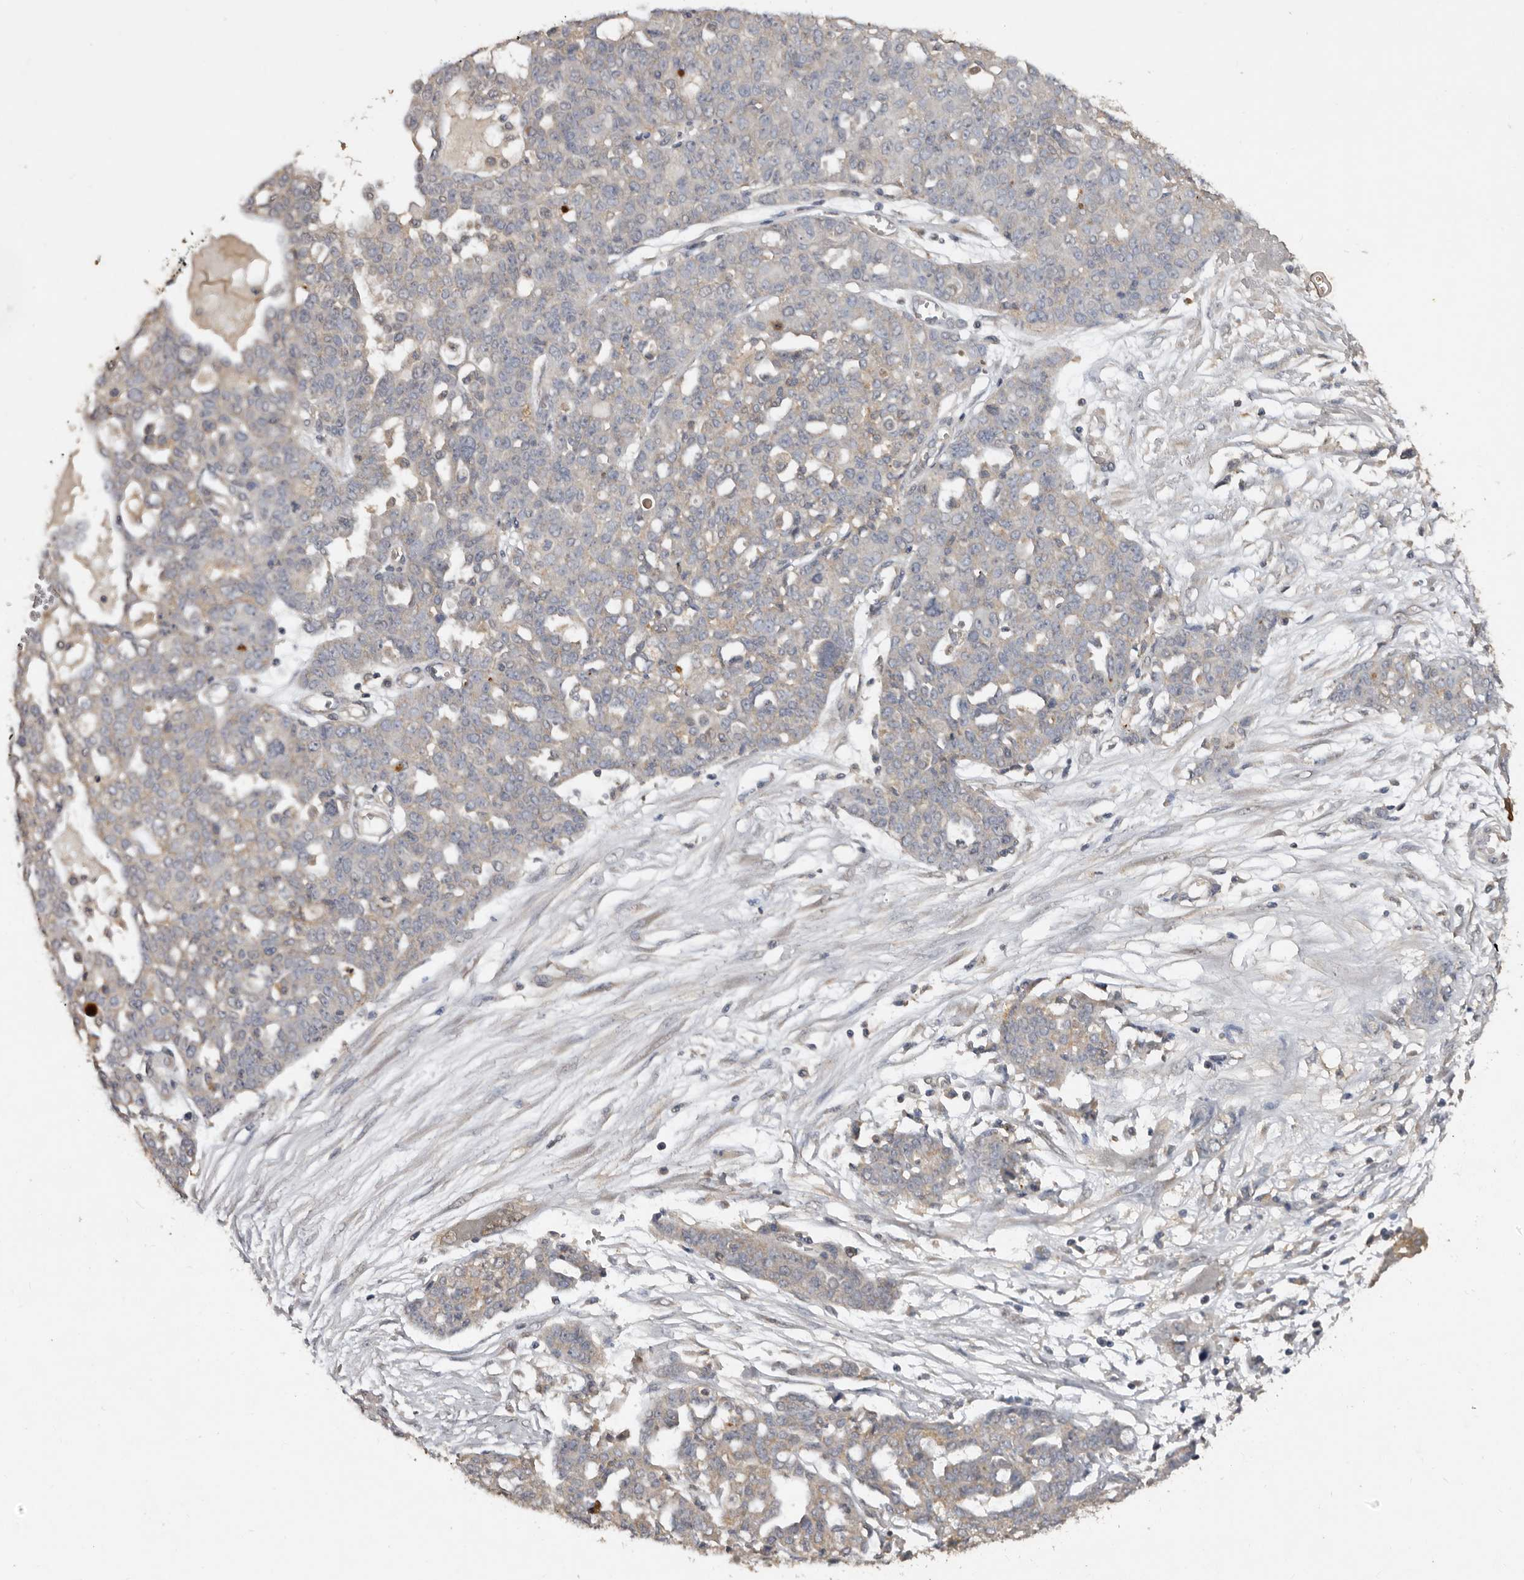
{"staining": {"intensity": "weak", "quantity": "25%-75%", "location": "cytoplasmic/membranous"}, "tissue": "ovarian cancer", "cell_type": "Tumor cells", "image_type": "cancer", "snomed": [{"axis": "morphology", "description": "Cystadenocarcinoma, serous, NOS"}, {"axis": "topography", "description": "Soft tissue"}, {"axis": "topography", "description": "Ovary"}], "caption": "Ovarian serous cystadenocarcinoma stained with immunohistochemistry (IHC) demonstrates weak cytoplasmic/membranous positivity in approximately 25%-75% of tumor cells.", "gene": "EDEM1", "patient": {"sex": "female", "age": 57}}